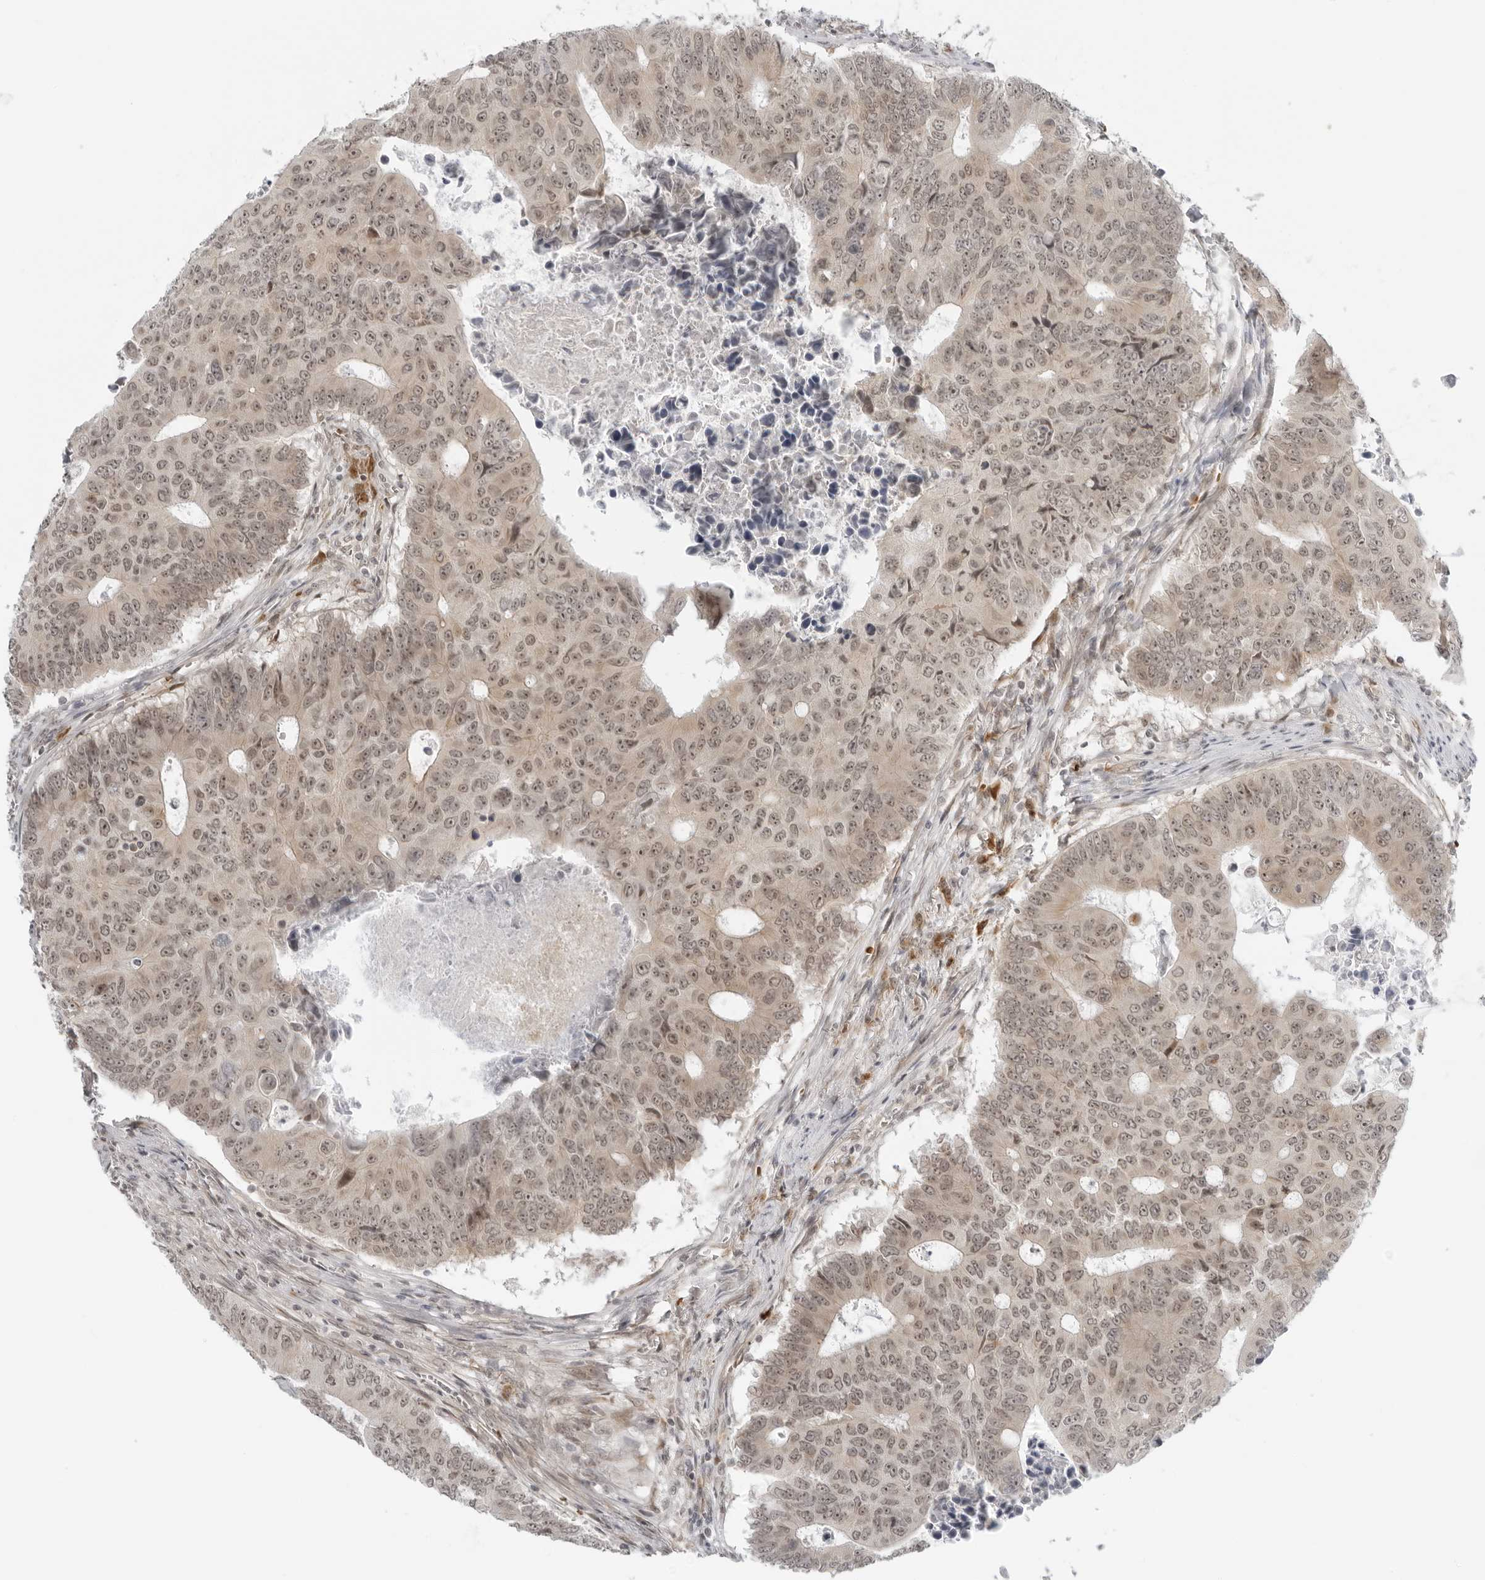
{"staining": {"intensity": "weak", "quantity": ">75%", "location": "cytoplasmic/membranous,nuclear"}, "tissue": "colorectal cancer", "cell_type": "Tumor cells", "image_type": "cancer", "snomed": [{"axis": "morphology", "description": "Adenocarcinoma, NOS"}, {"axis": "topography", "description": "Colon"}], "caption": "High-power microscopy captured an IHC photomicrograph of adenocarcinoma (colorectal), revealing weak cytoplasmic/membranous and nuclear expression in about >75% of tumor cells.", "gene": "SUGCT", "patient": {"sex": "male", "age": 87}}